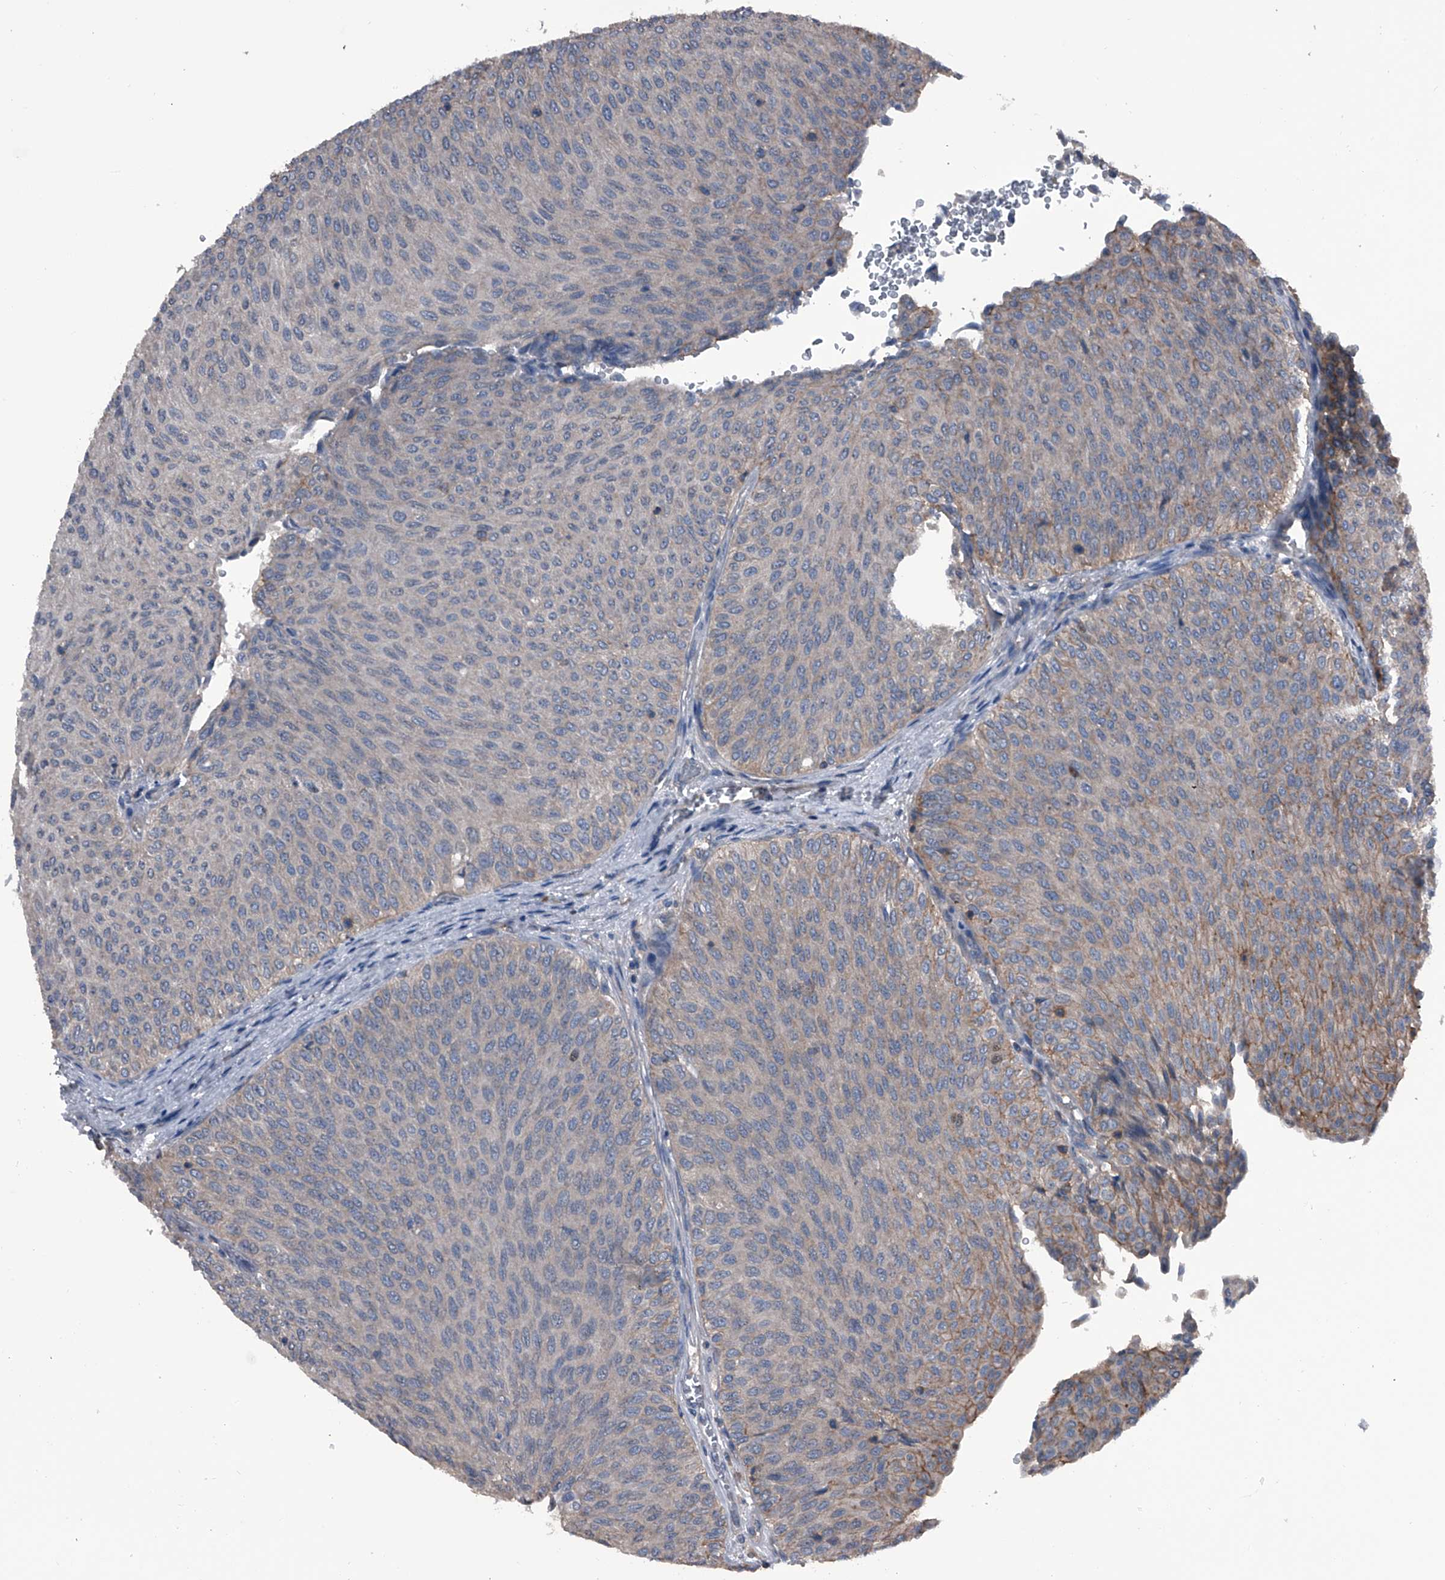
{"staining": {"intensity": "weak", "quantity": "<25%", "location": "cytoplasmic/membranous"}, "tissue": "urothelial cancer", "cell_type": "Tumor cells", "image_type": "cancer", "snomed": [{"axis": "morphology", "description": "Urothelial carcinoma, Low grade"}, {"axis": "topography", "description": "Urinary bladder"}], "caption": "Low-grade urothelial carcinoma was stained to show a protein in brown. There is no significant staining in tumor cells.", "gene": "PIP5K1A", "patient": {"sex": "male", "age": 78}}